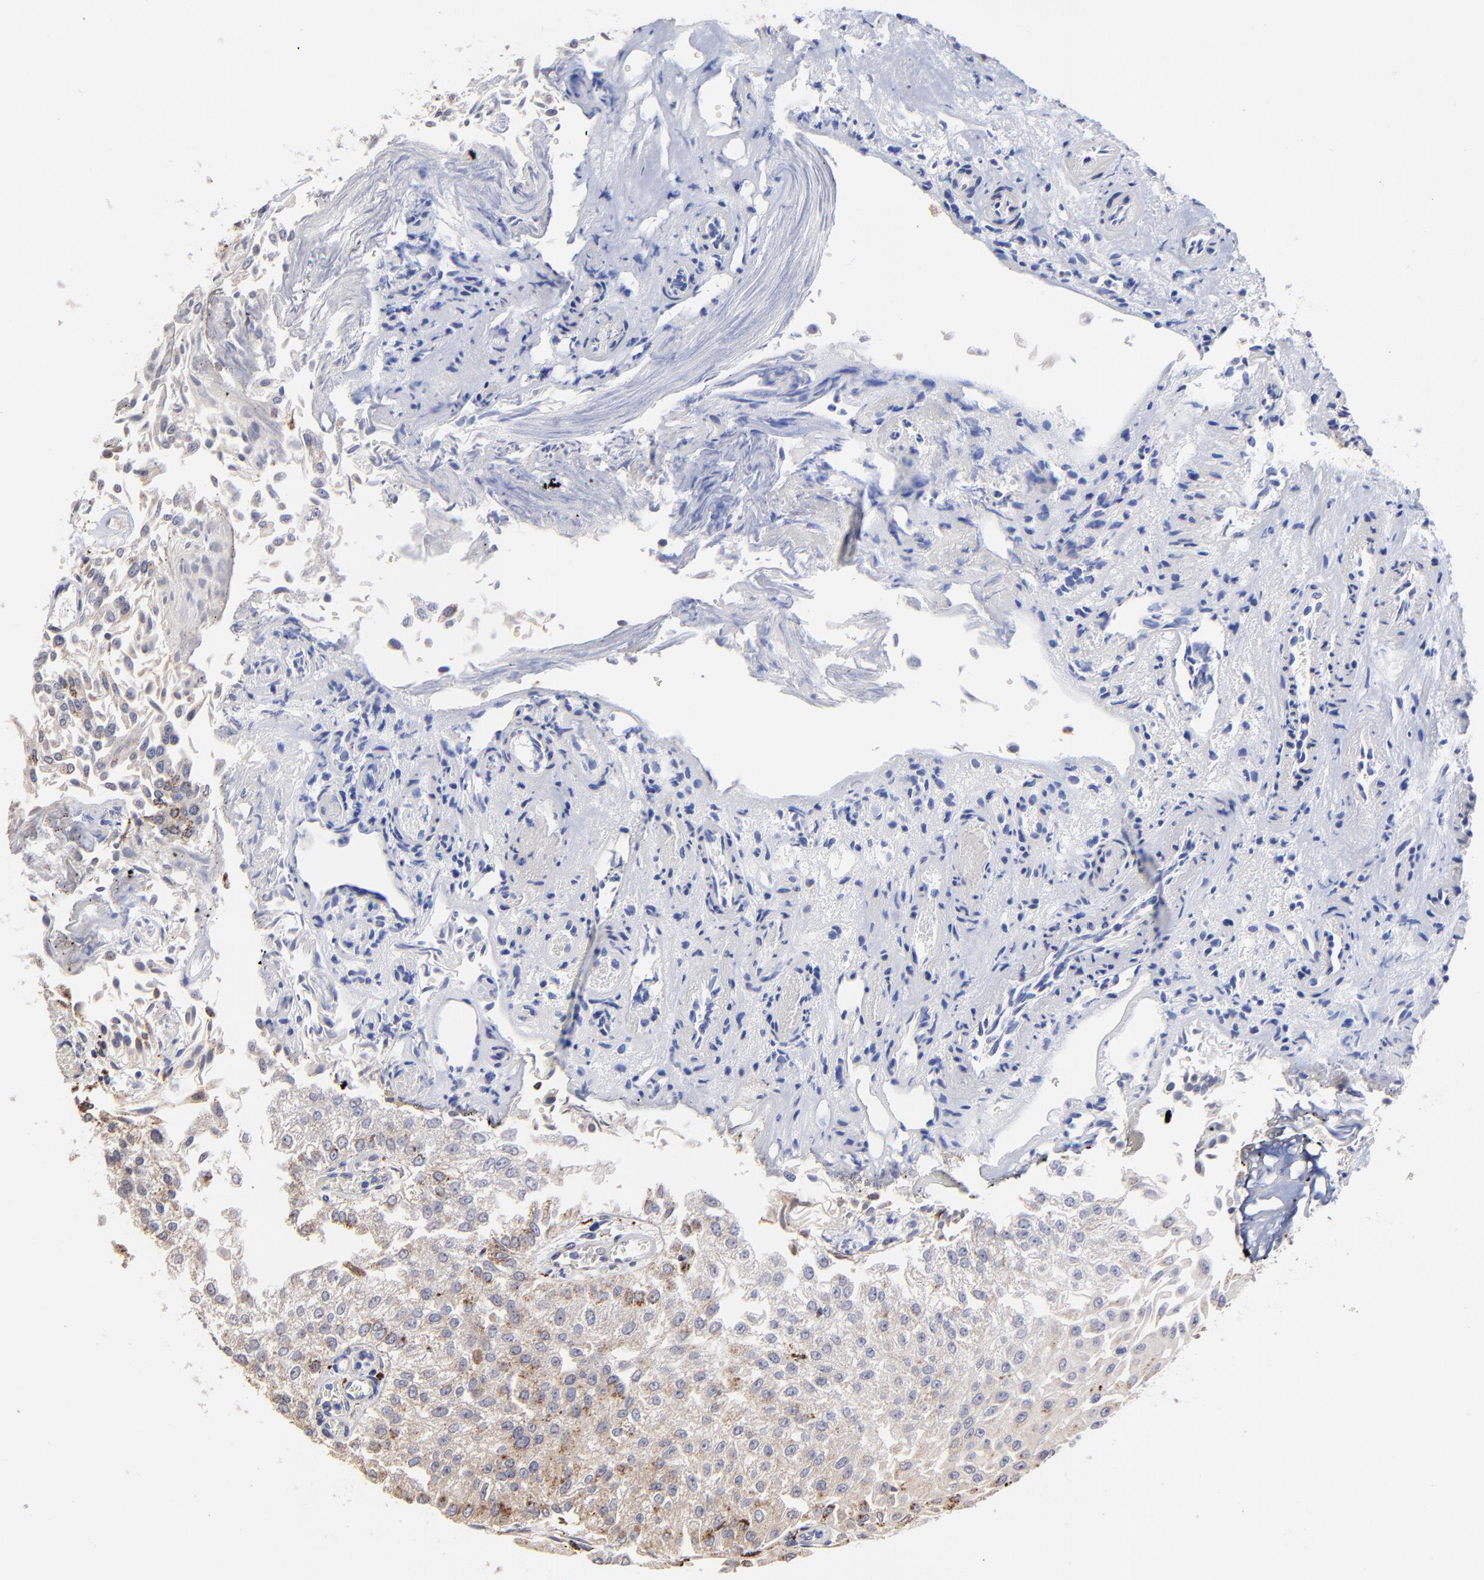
{"staining": {"intensity": "moderate", "quantity": "<25%", "location": "cytoplasmic/membranous"}, "tissue": "urothelial cancer", "cell_type": "Tumor cells", "image_type": "cancer", "snomed": [{"axis": "morphology", "description": "Urothelial carcinoma, Low grade"}, {"axis": "topography", "description": "Urinary bladder"}], "caption": "Urothelial carcinoma (low-grade) was stained to show a protein in brown. There is low levels of moderate cytoplasmic/membranous expression in approximately <25% of tumor cells.", "gene": "PDE4B", "patient": {"sex": "male", "age": 86}}